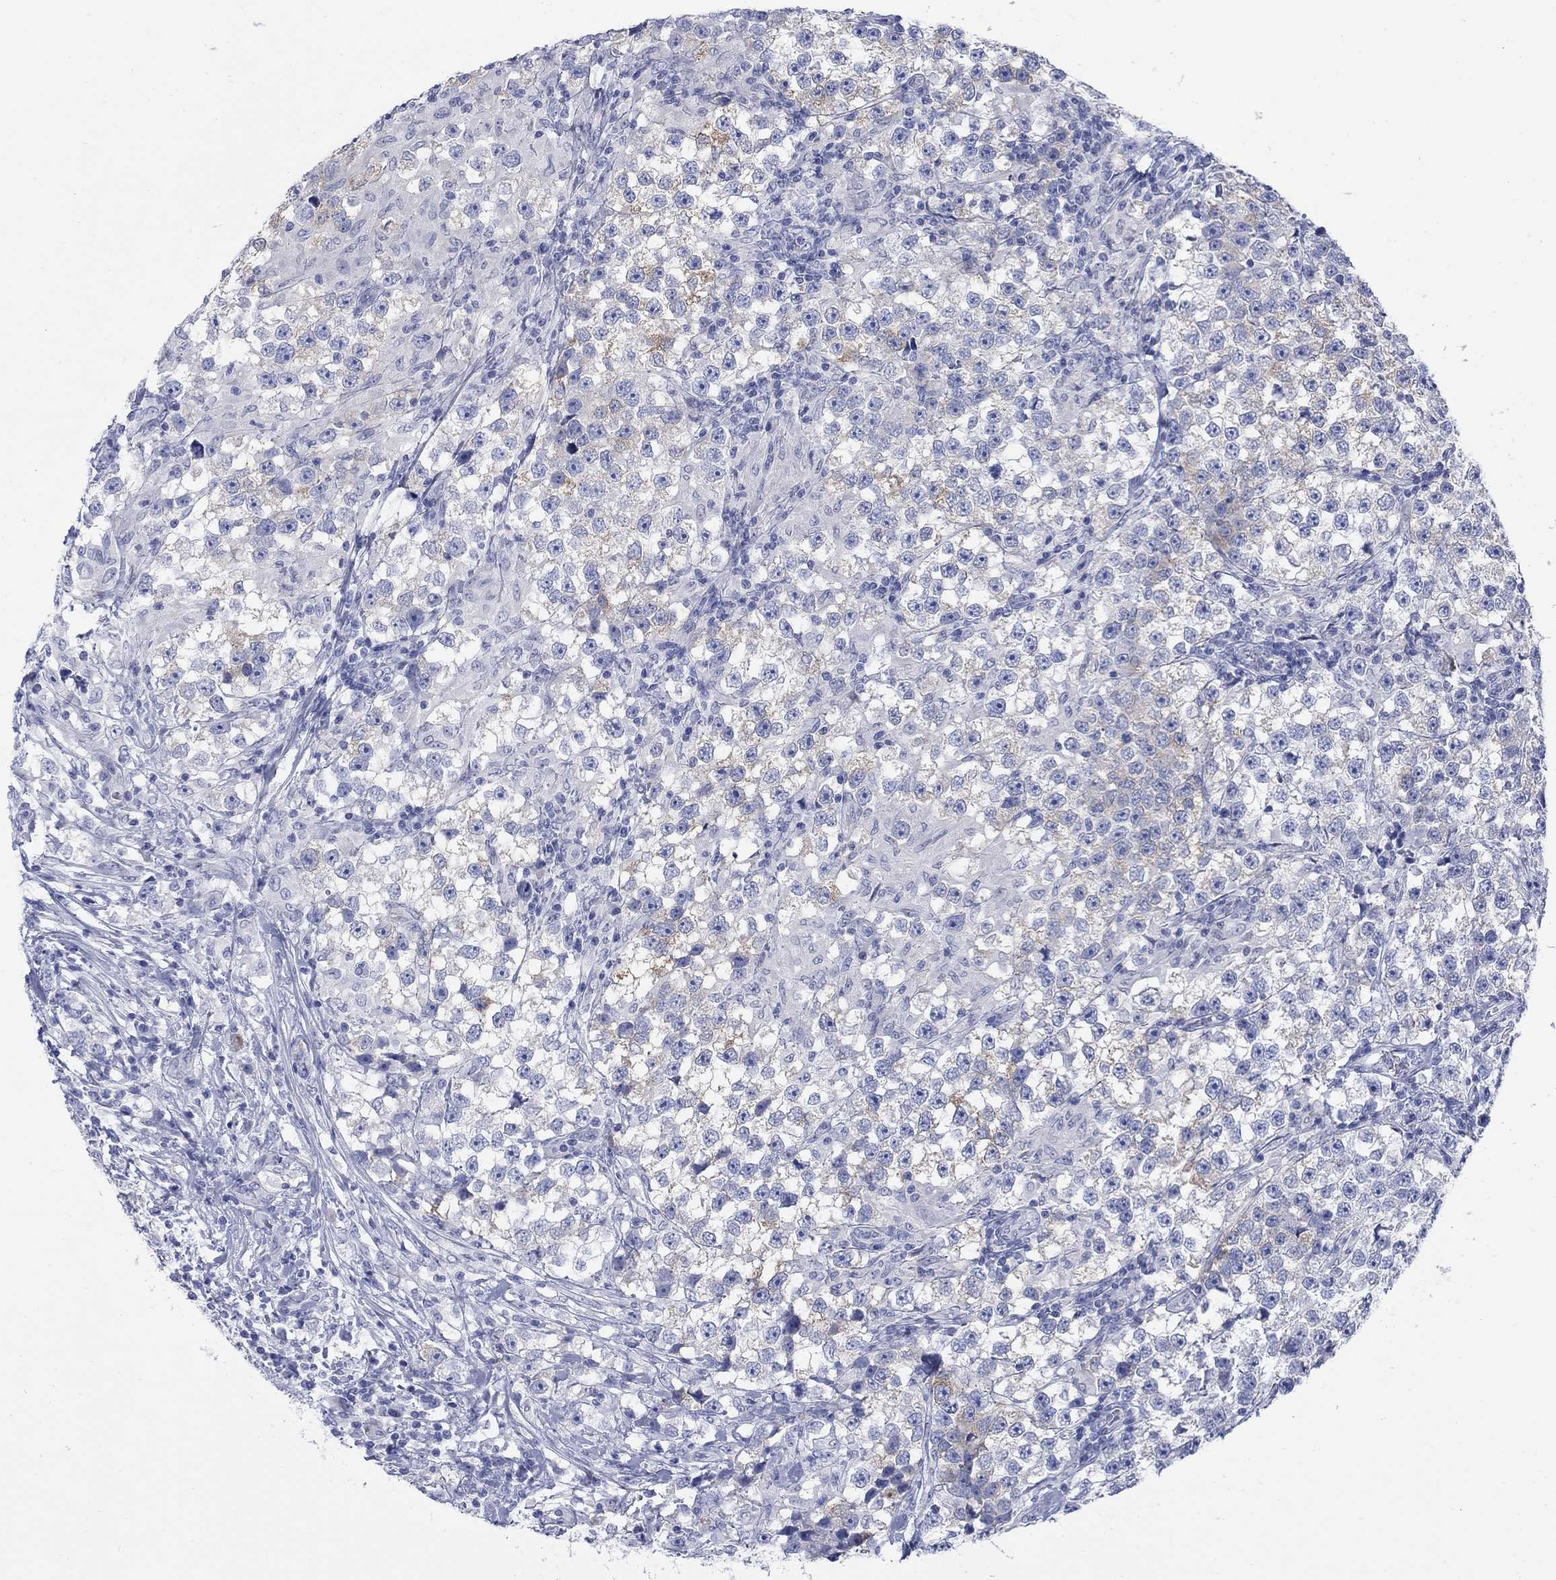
{"staining": {"intensity": "moderate", "quantity": "<25%", "location": "cytoplasmic/membranous"}, "tissue": "testis cancer", "cell_type": "Tumor cells", "image_type": "cancer", "snomed": [{"axis": "morphology", "description": "Seminoma, NOS"}, {"axis": "topography", "description": "Testis"}], "caption": "Brown immunohistochemical staining in testis seminoma displays moderate cytoplasmic/membranous expression in about <25% of tumor cells.", "gene": "IGF2BP3", "patient": {"sex": "male", "age": 46}}